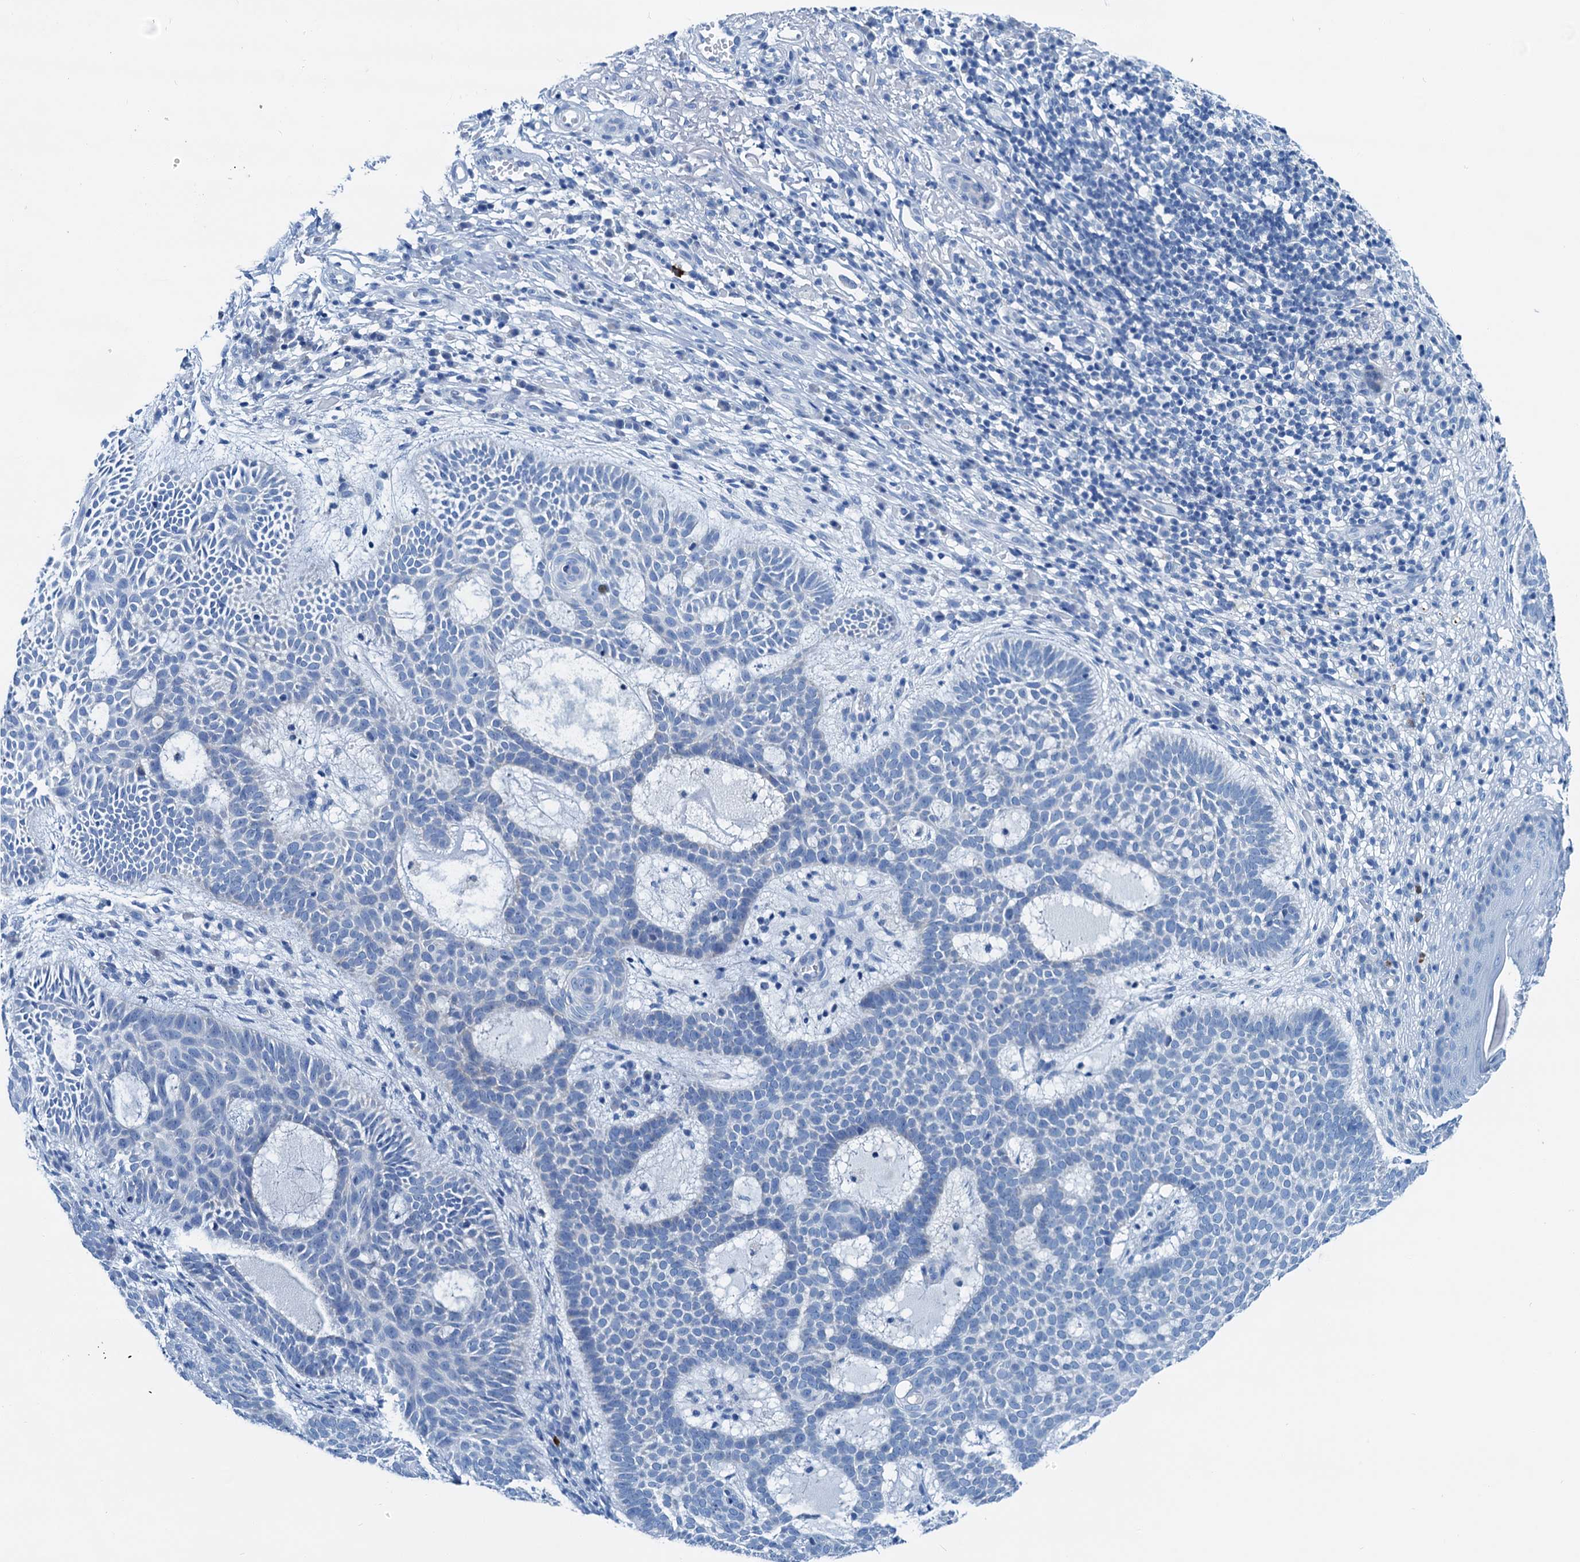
{"staining": {"intensity": "negative", "quantity": "none", "location": "none"}, "tissue": "skin cancer", "cell_type": "Tumor cells", "image_type": "cancer", "snomed": [{"axis": "morphology", "description": "Basal cell carcinoma"}, {"axis": "topography", "description": "Skin"}], "caption": "Immunohistochemistry (IHC) histopathology image of skin cancer stained for a protein (brown), which demonstrates no expression in tumor cells.", "gene": "KNDC1", "patient": {"sex": "male", "age": 85}}